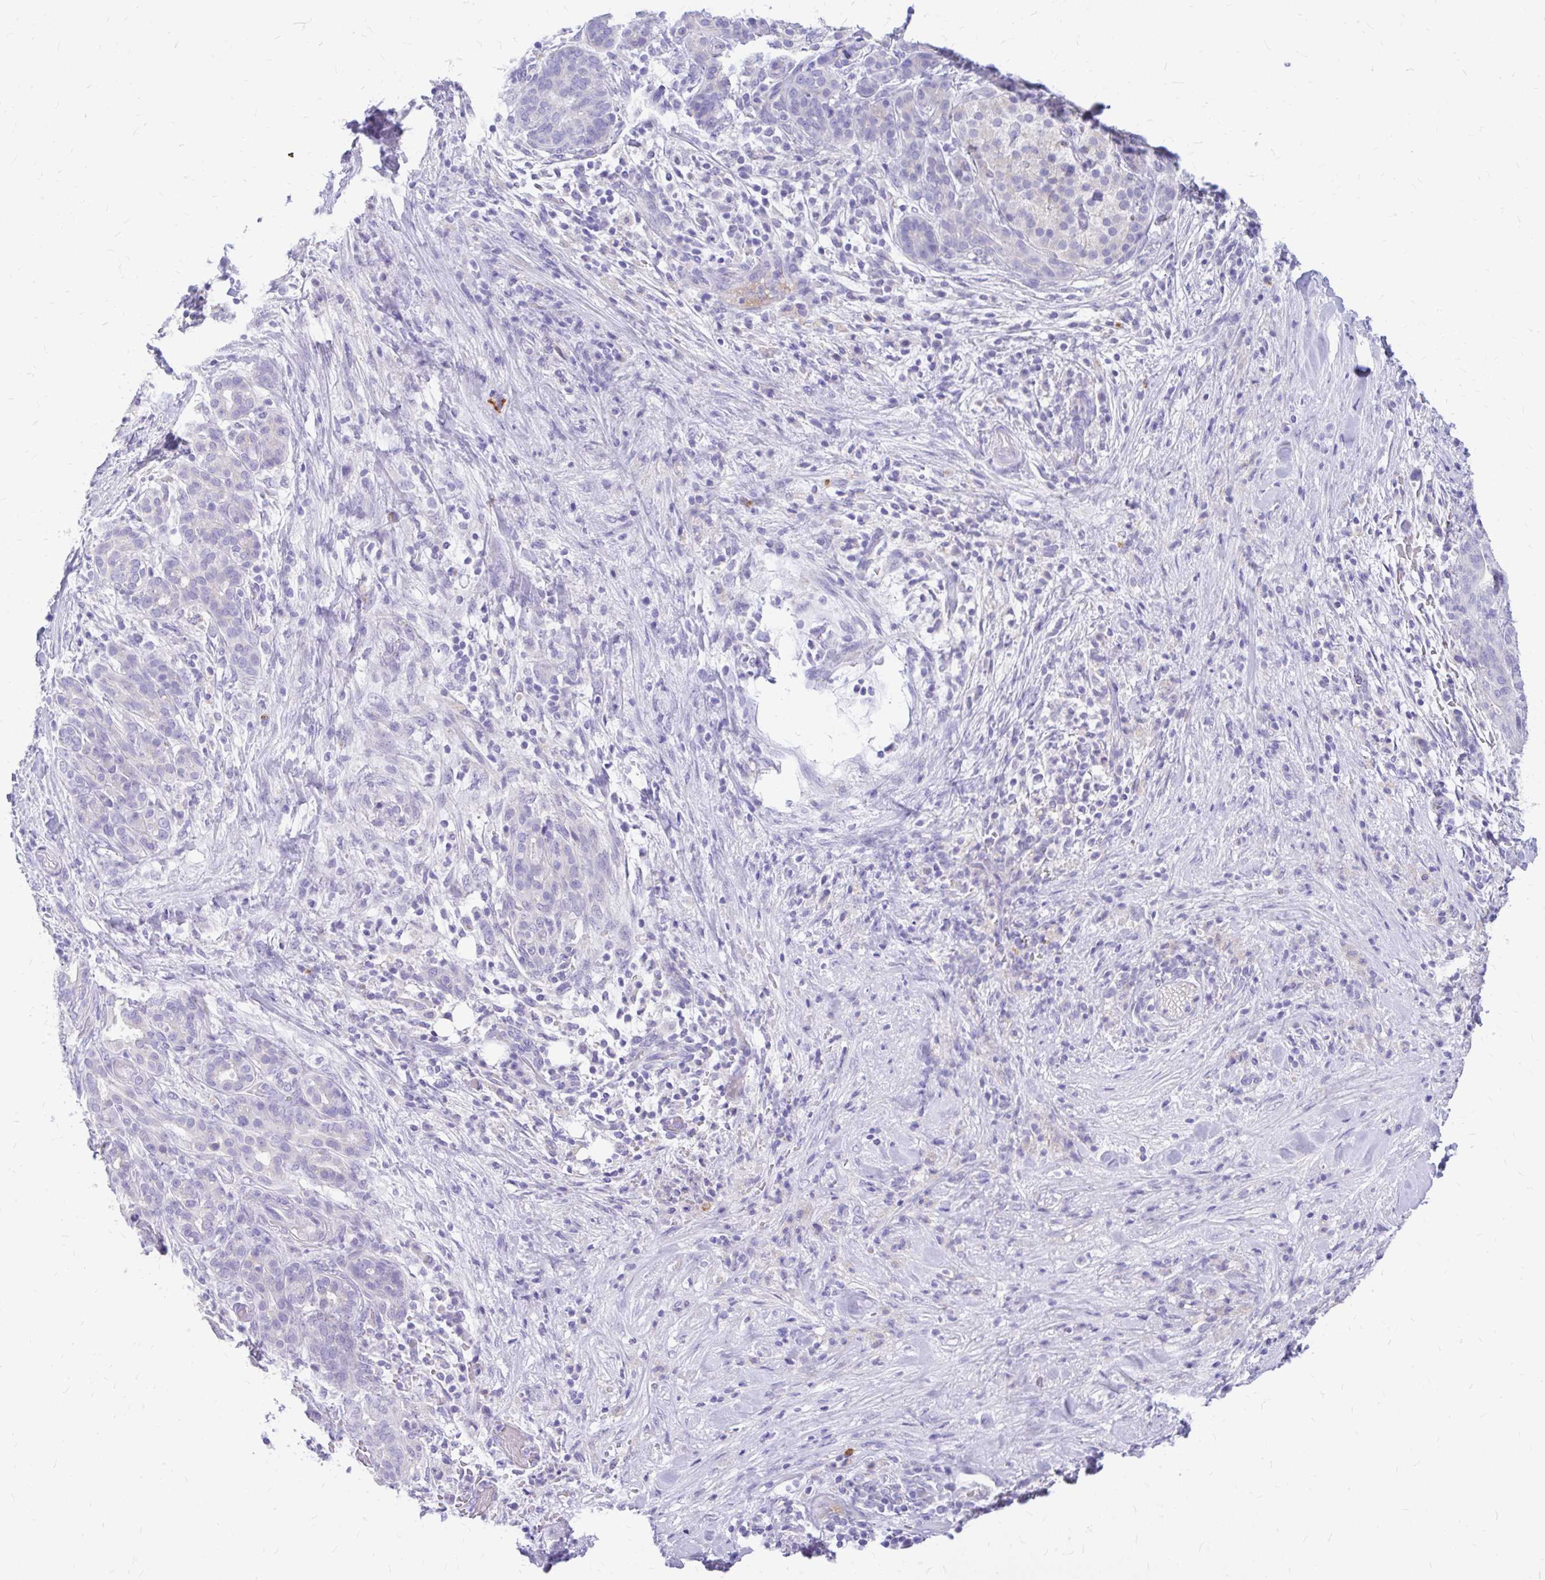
{"staining": {"intensity": "negative", "quantity": "none", "location": "none"}, "tissue": "pancreatic cancer", "cell_type": "Tumor cells", "image_type": "cancer", "snomed": [{"axis": "morphology", "description": "Adenocarcinoma, NOS"}, {"axis": "topography", "description": "Pancreas"}], "caption": "Immunohistochemical staining of pancreatic cancer (adenocarcinoma) shows no significant staining in tumor cells.", "gene": "MAP1LC3A", "patient": {"sex": "male", "age": 44}}